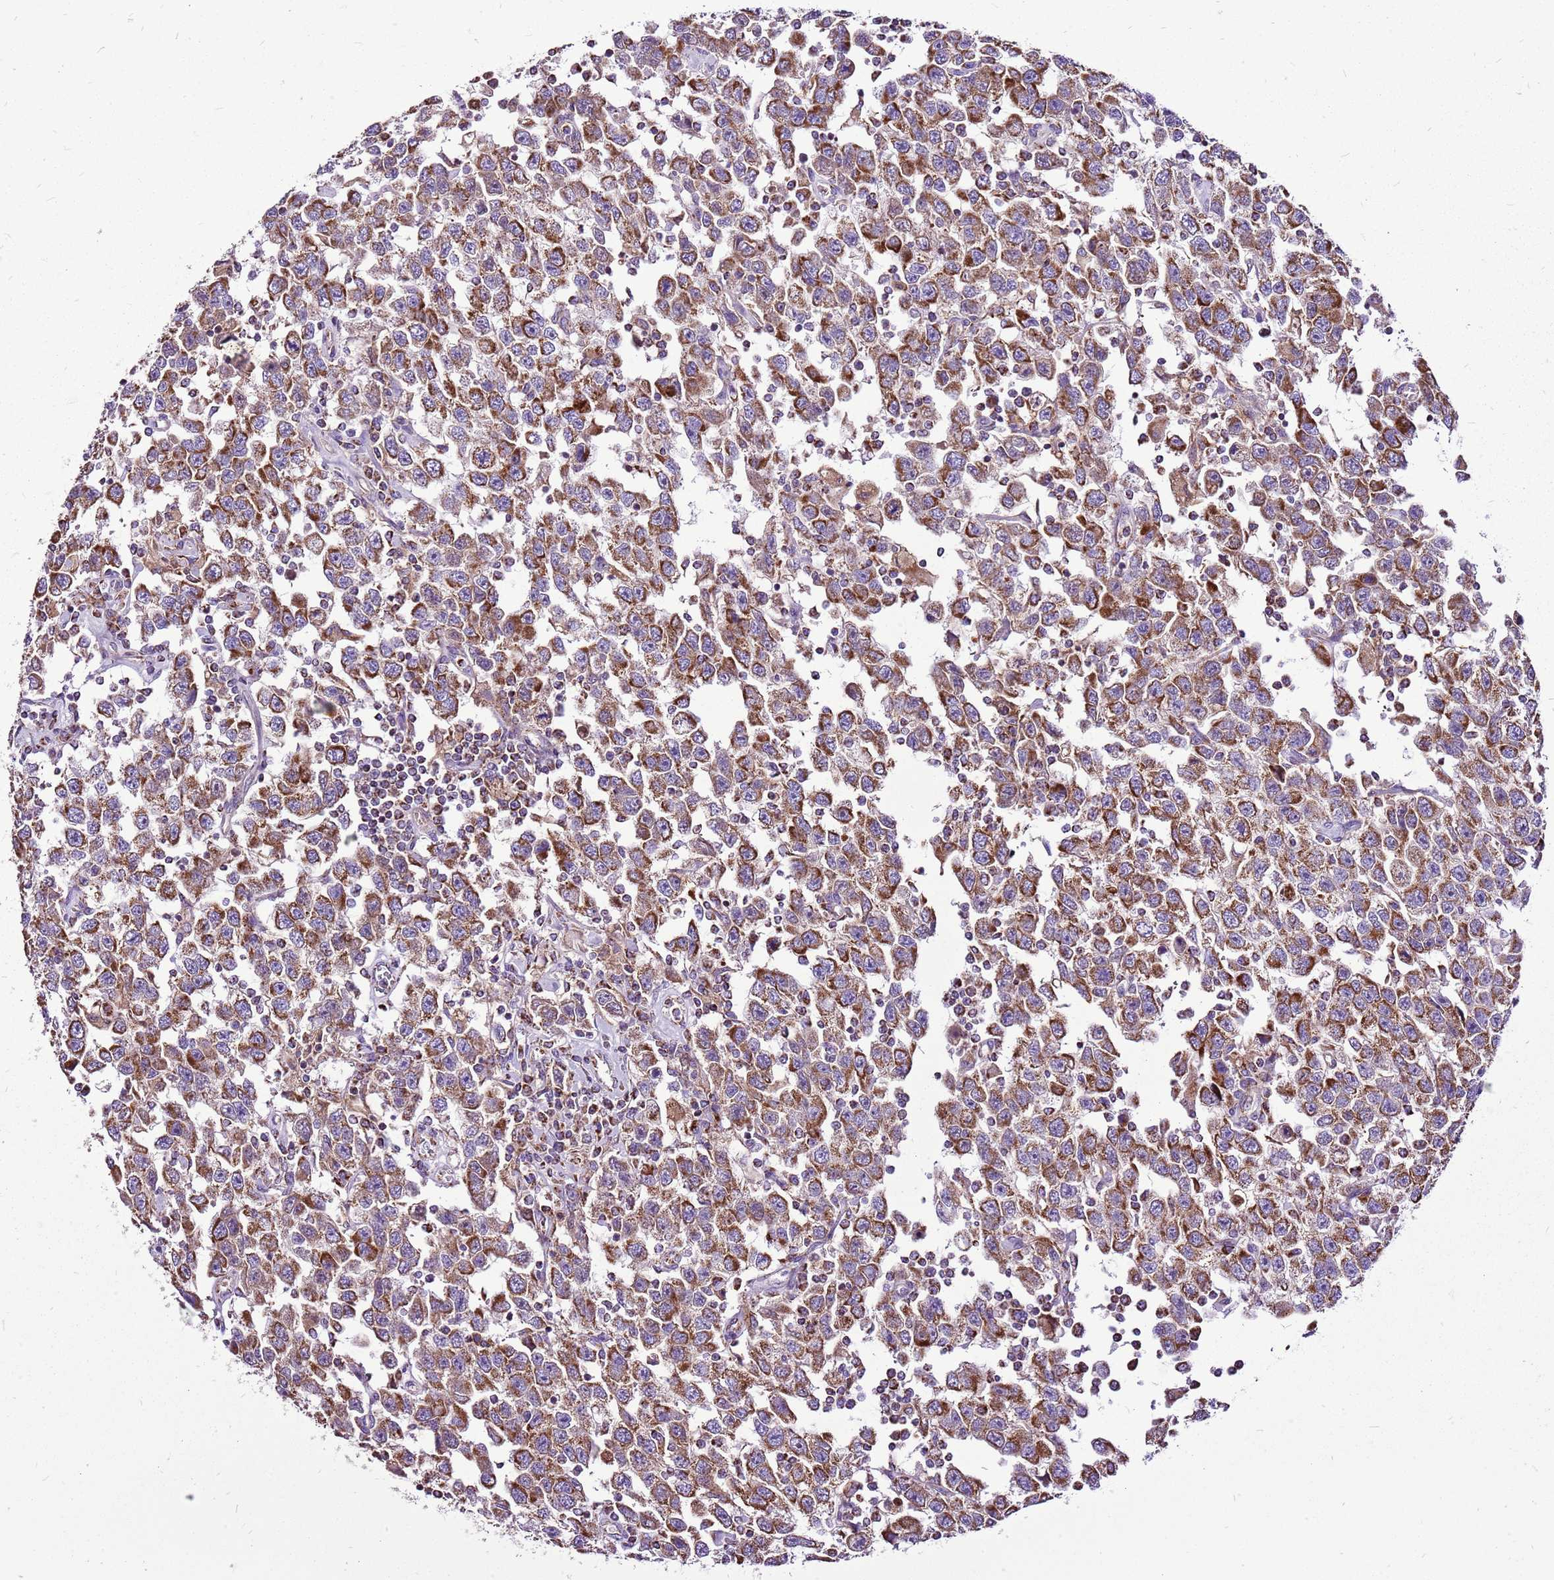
{"staining": {"intensity": "strong", "quantity": ">75%", "location": "cytoplasmic/membranous"}, "tissue": "testis cancer", "cell_type": "Tumor cells", "image_type": "cancer", "snomed": [{"axis": "morphology", "description": "Seminoma, NOS"}, {"axis": "topography", "description": "Testis"}], "caption": "Testis cancer tissue demonstrates strong cytoplasmic/membranous expression in approximately >75% of tumor cells, visualized by immunohistochemistry. Using DAB (3,3'-diaminobenzidine) (brown) and hematoxylin (blue) stains, captured at high magnification using brightfield microscopy.", "gene": "GCDH", "patient": {"sex": "male", "age": 41}}